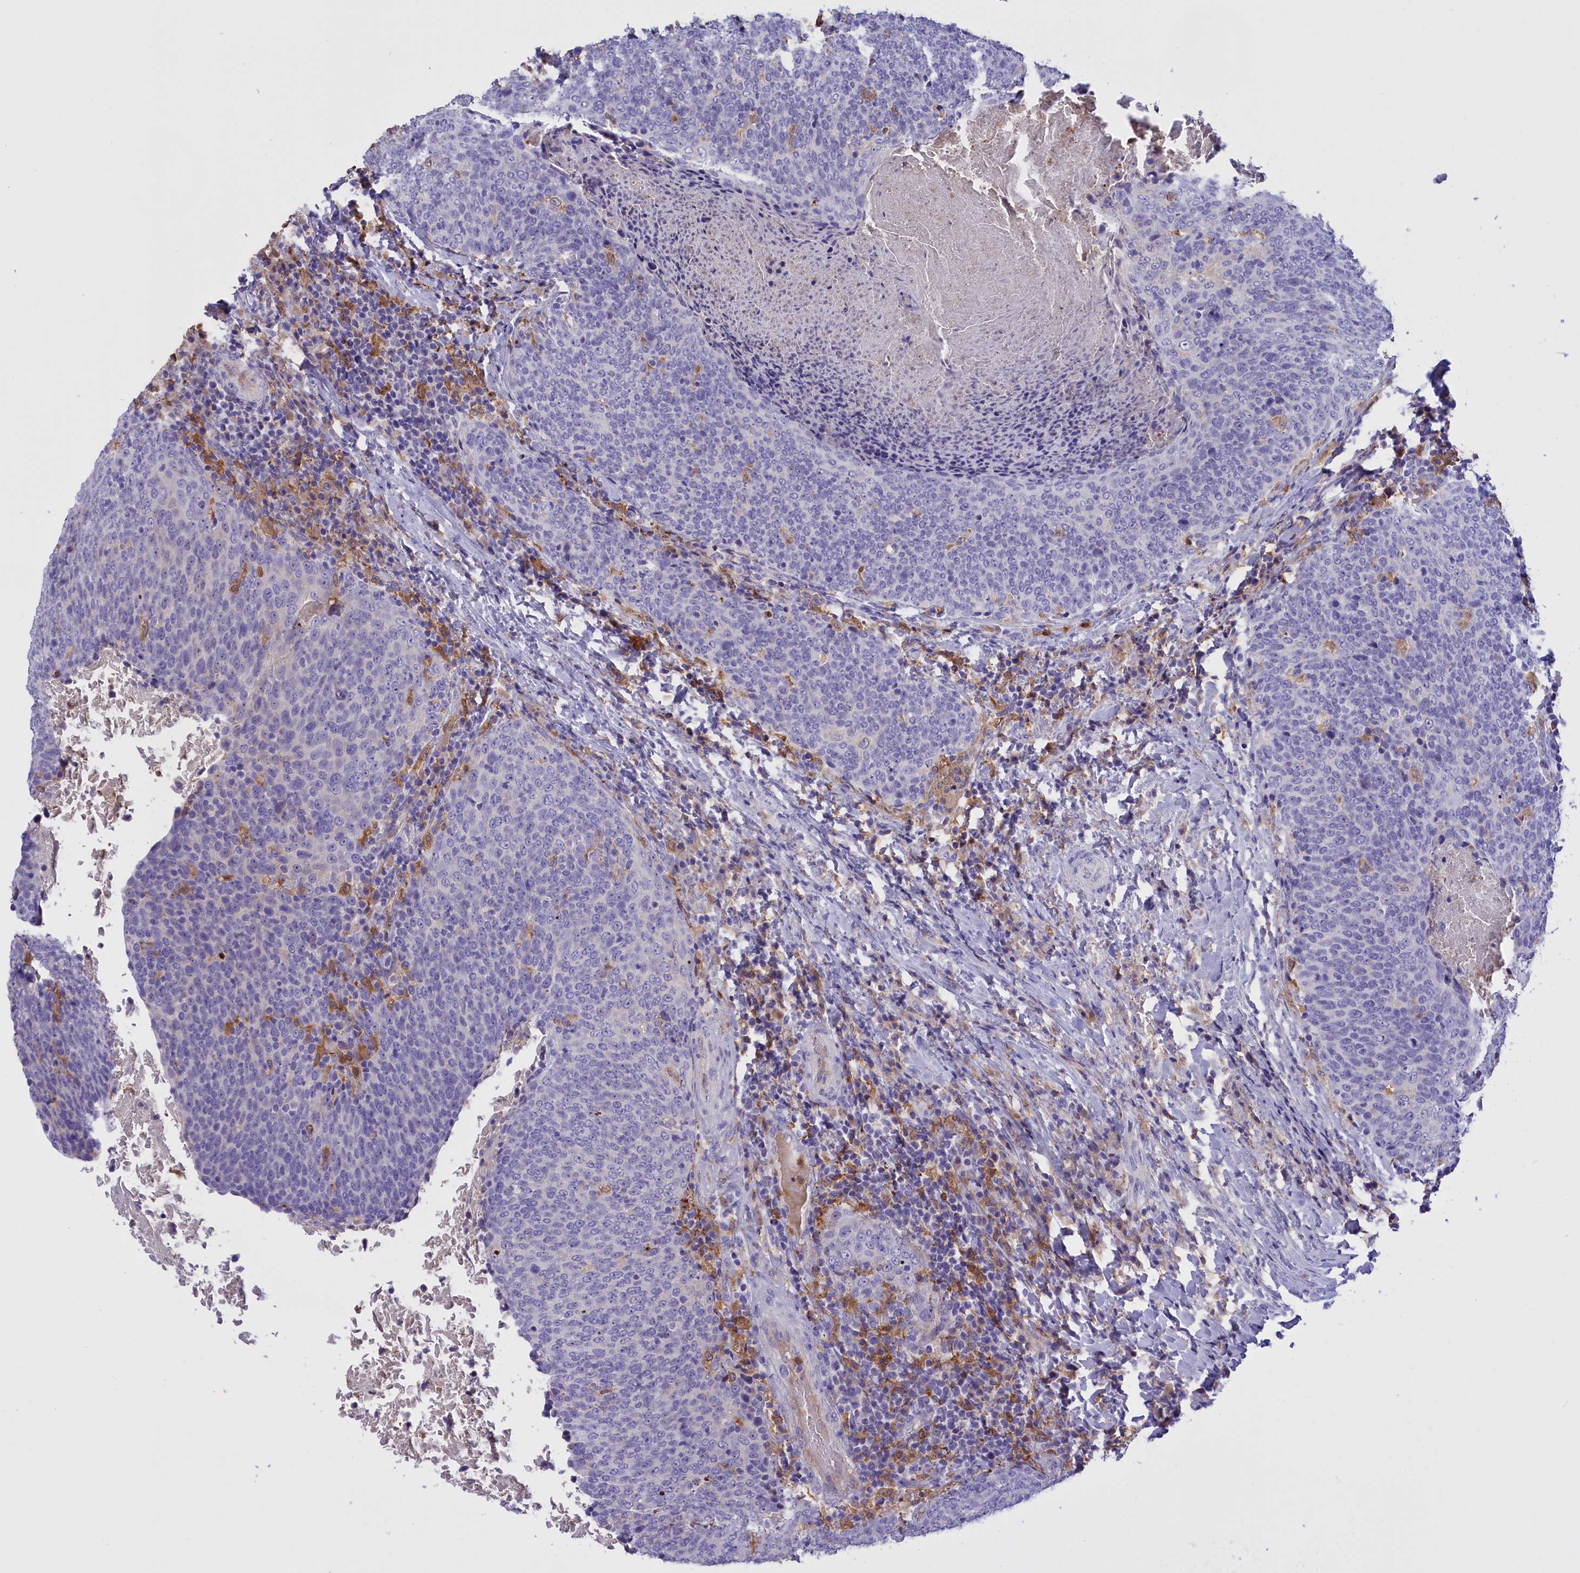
{"staining": {"intensity": "negative", "quantity": "none", "location": "none"}, "tissue": "head and neck cancer", "cell_type": "Tumor cells", "image_type": "cancer", "snomed": [{"axis": "morphology", "description": "Squamous cell carcinoma, NOS"}, {"axis": "morphology", "description": "Squamous cell carcinoma, metastatic, NOS"}, {"axis": "topography", "description": "Lymph node"}, {"axis": "topography", "description": "Head-Neck"}], "caption": "Head and neck squamous cell carcinoma stained for a protein using immunohistochemistry (IHC) shows no expression tumor cells.", "gene": "FAM149B1", "patient": {"sex": "male", "age": 62}}